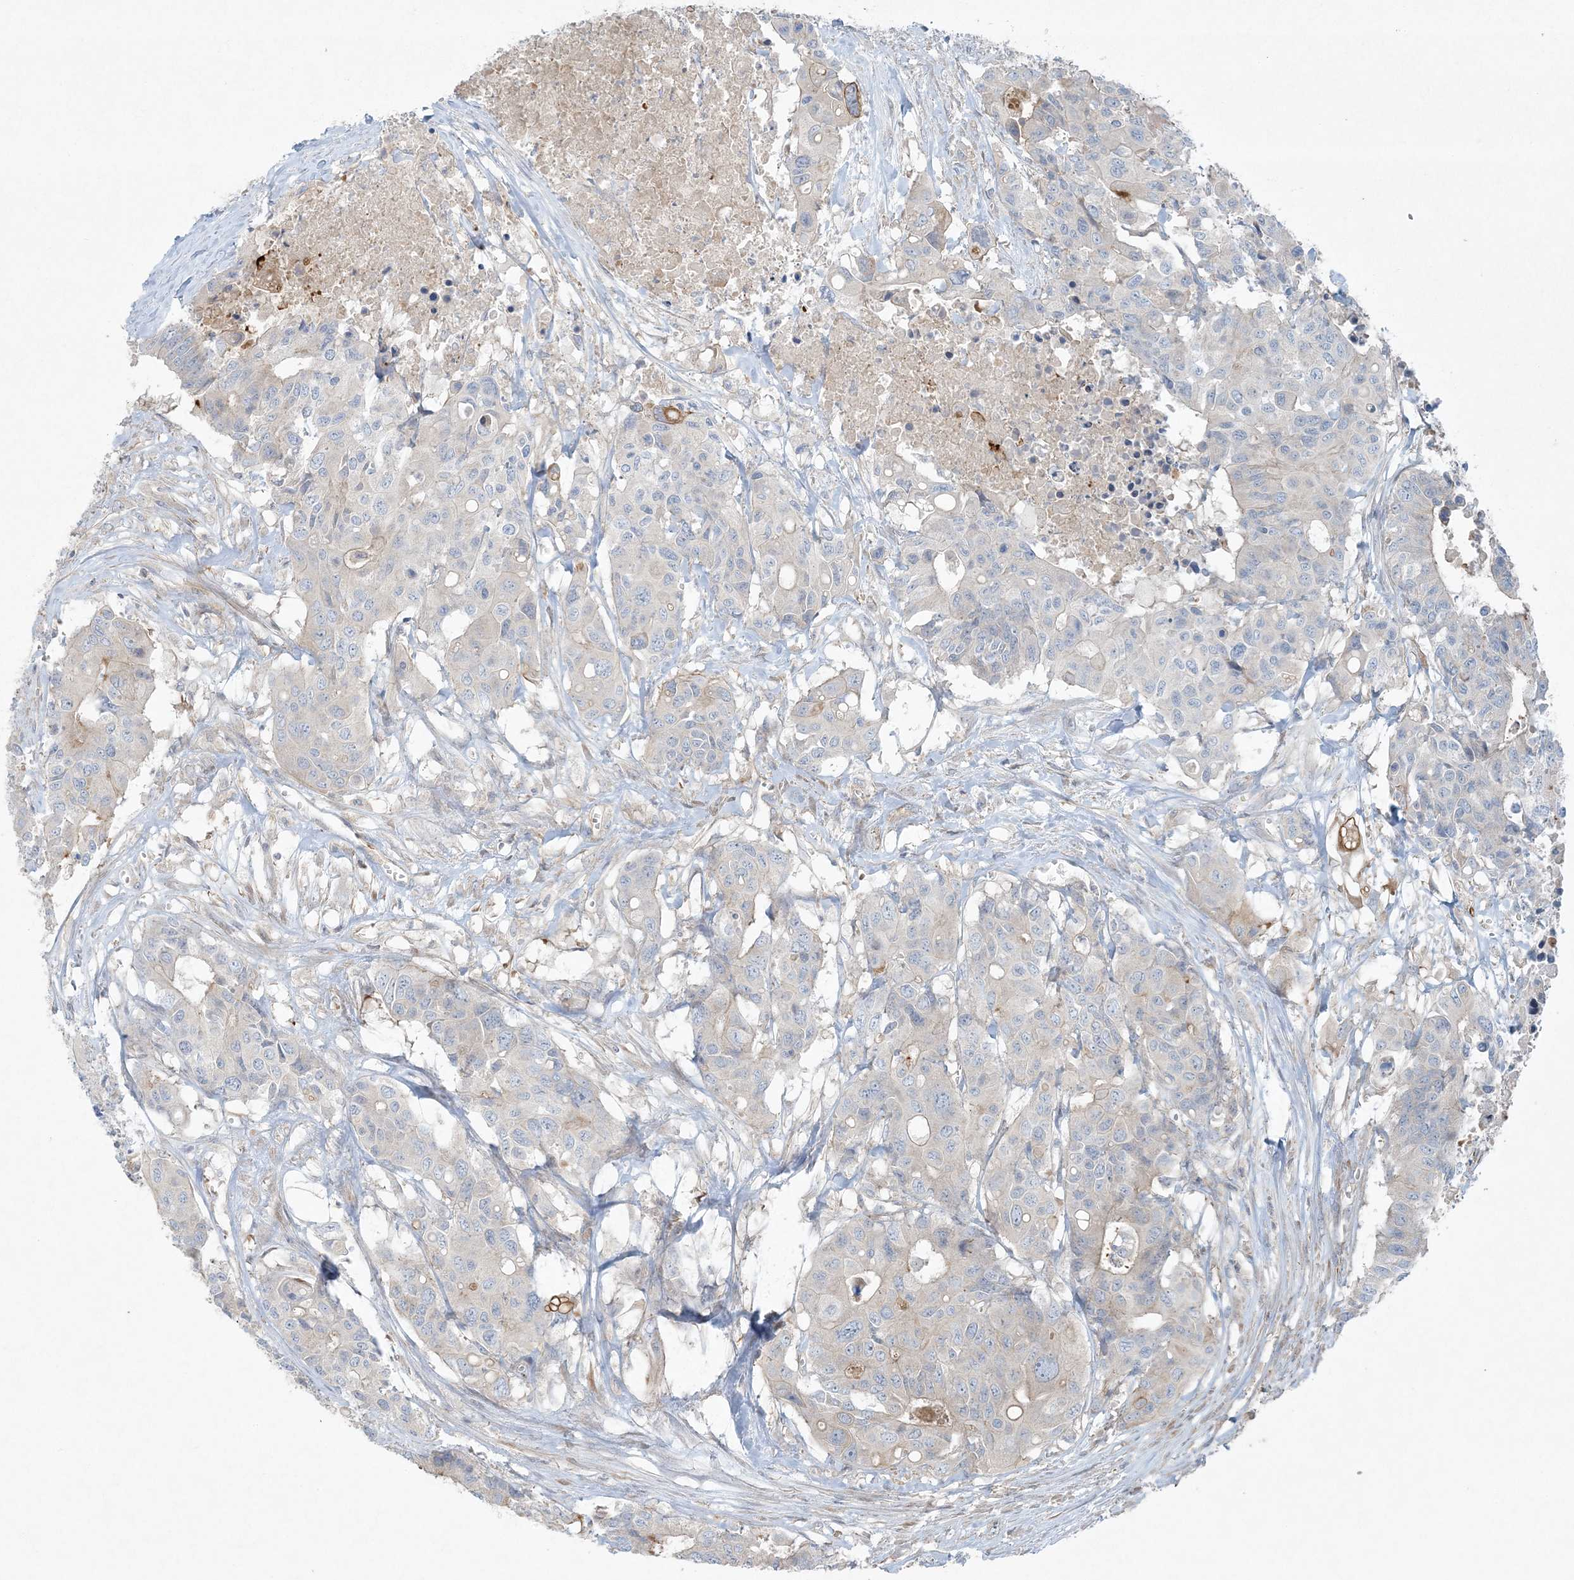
{"staining": {"intensity": "weak", "quantity": "<25%", "location": "cytoplasmic/membranous"}, "tissue": "colorectal cancer", "cell_type": "Tumor cells", "image_type": "cancer", "snomed": [{"axis": "morphology", "description": "Adenocarcinoma, NOS"}, {"axis": "topography", "description": "Colon"}], "caption": "Immunohistochemistry of human colorectal cancer shows no expression in tumor cells. (Immunohistochemistry (ihc), brightfield microscopy, high magnification).", "gene": "PIK3R4", "patient": {"sex": "male", "age": 77}}